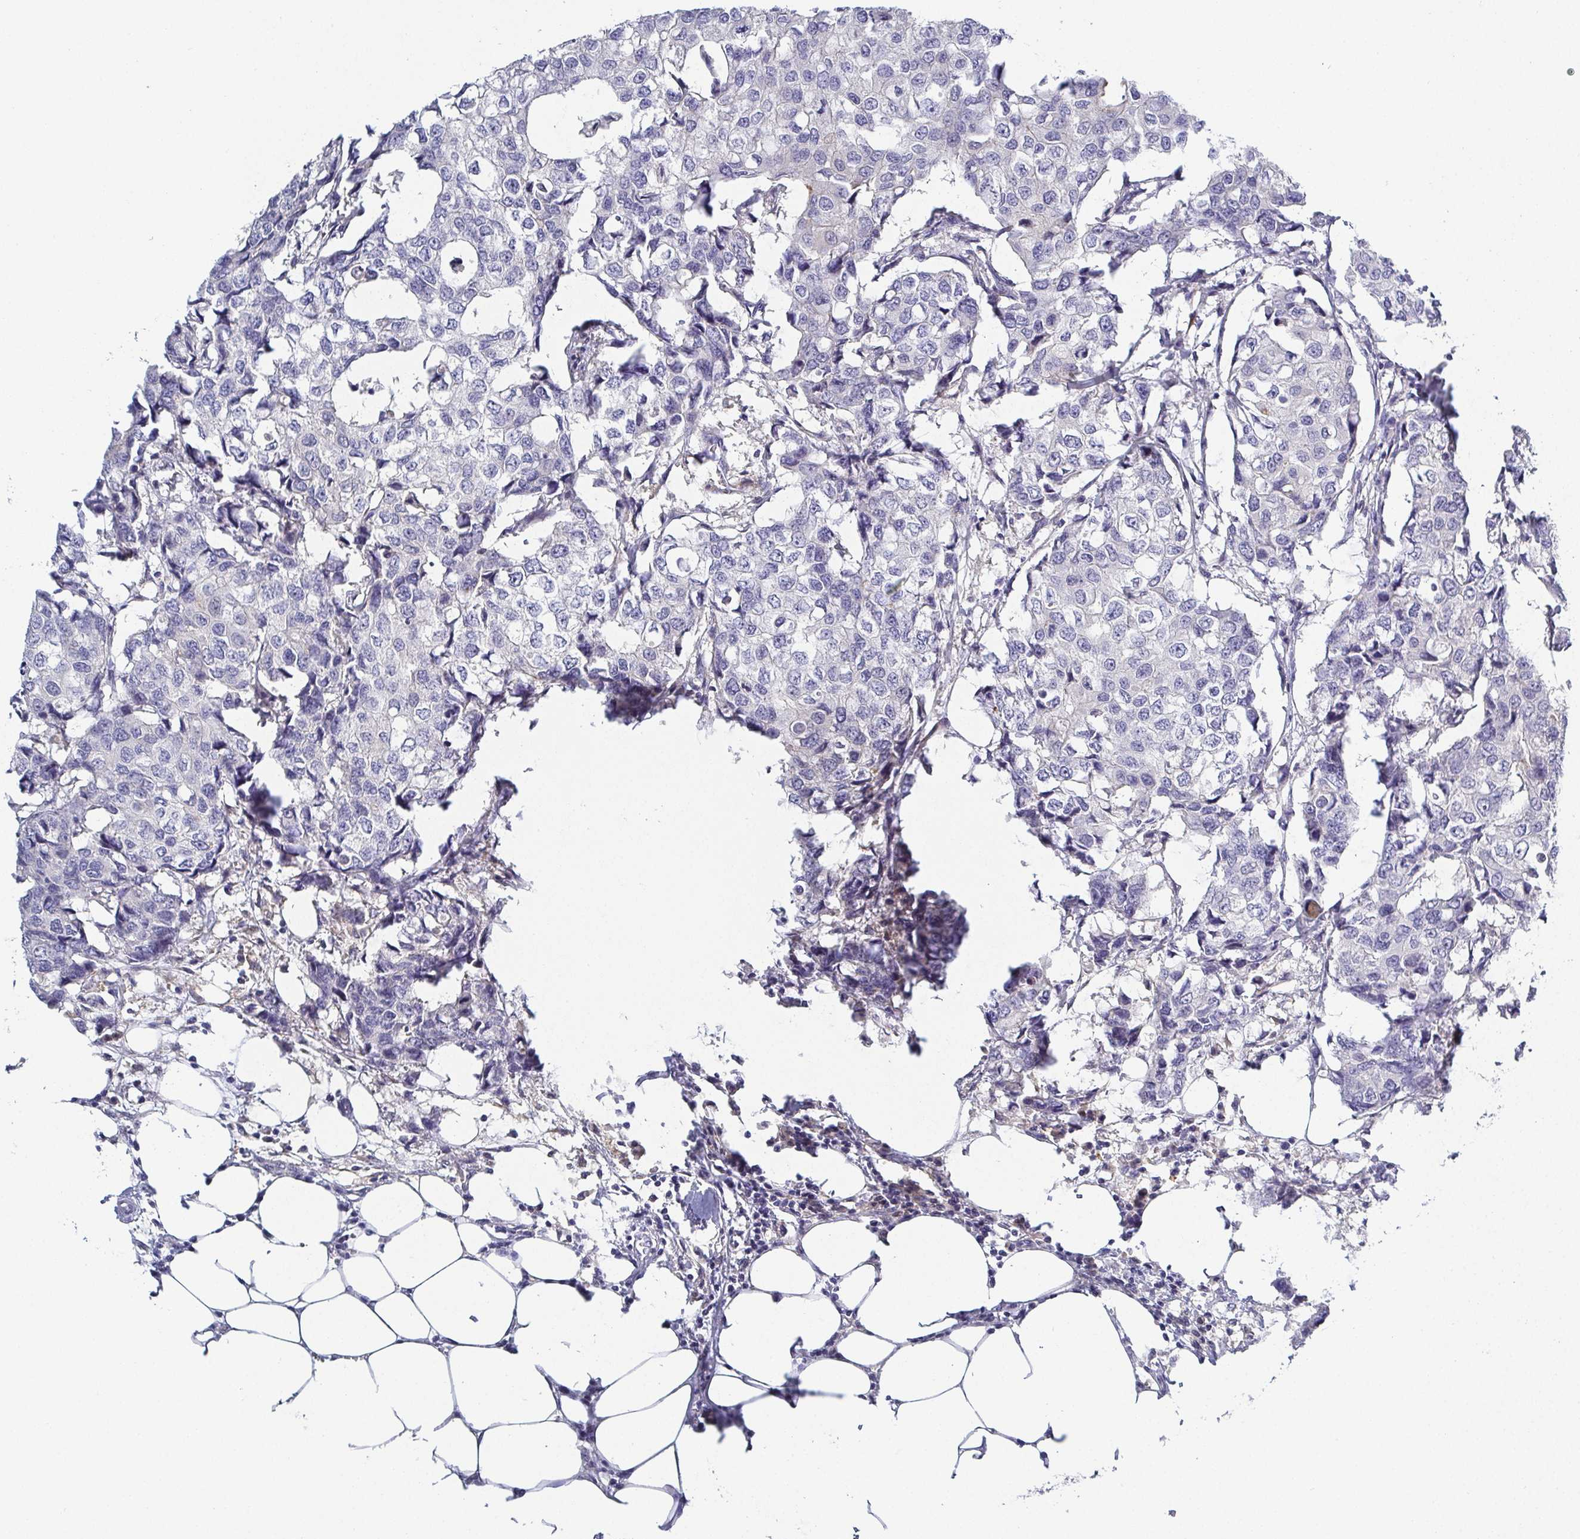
{"staining": {"intensity": "negative", "quantity": "none", "location": "none"}, "tissue": "breast cancer", "cell_type": "Tumor cells", "image_type": "cancer", "snomed": [{"axis": "morphology", "description": "Duct carcinoma"}, {"axis": "topography", "description": "Breast"}], "caption": "A high-resolution histopathology image shows IHC staining of infiltrating ductal carcinoma (breast), which displays no significant expression in tumor cells.", "gene": "RNASE7", "patient": {"sex": "female", "age": 27}}